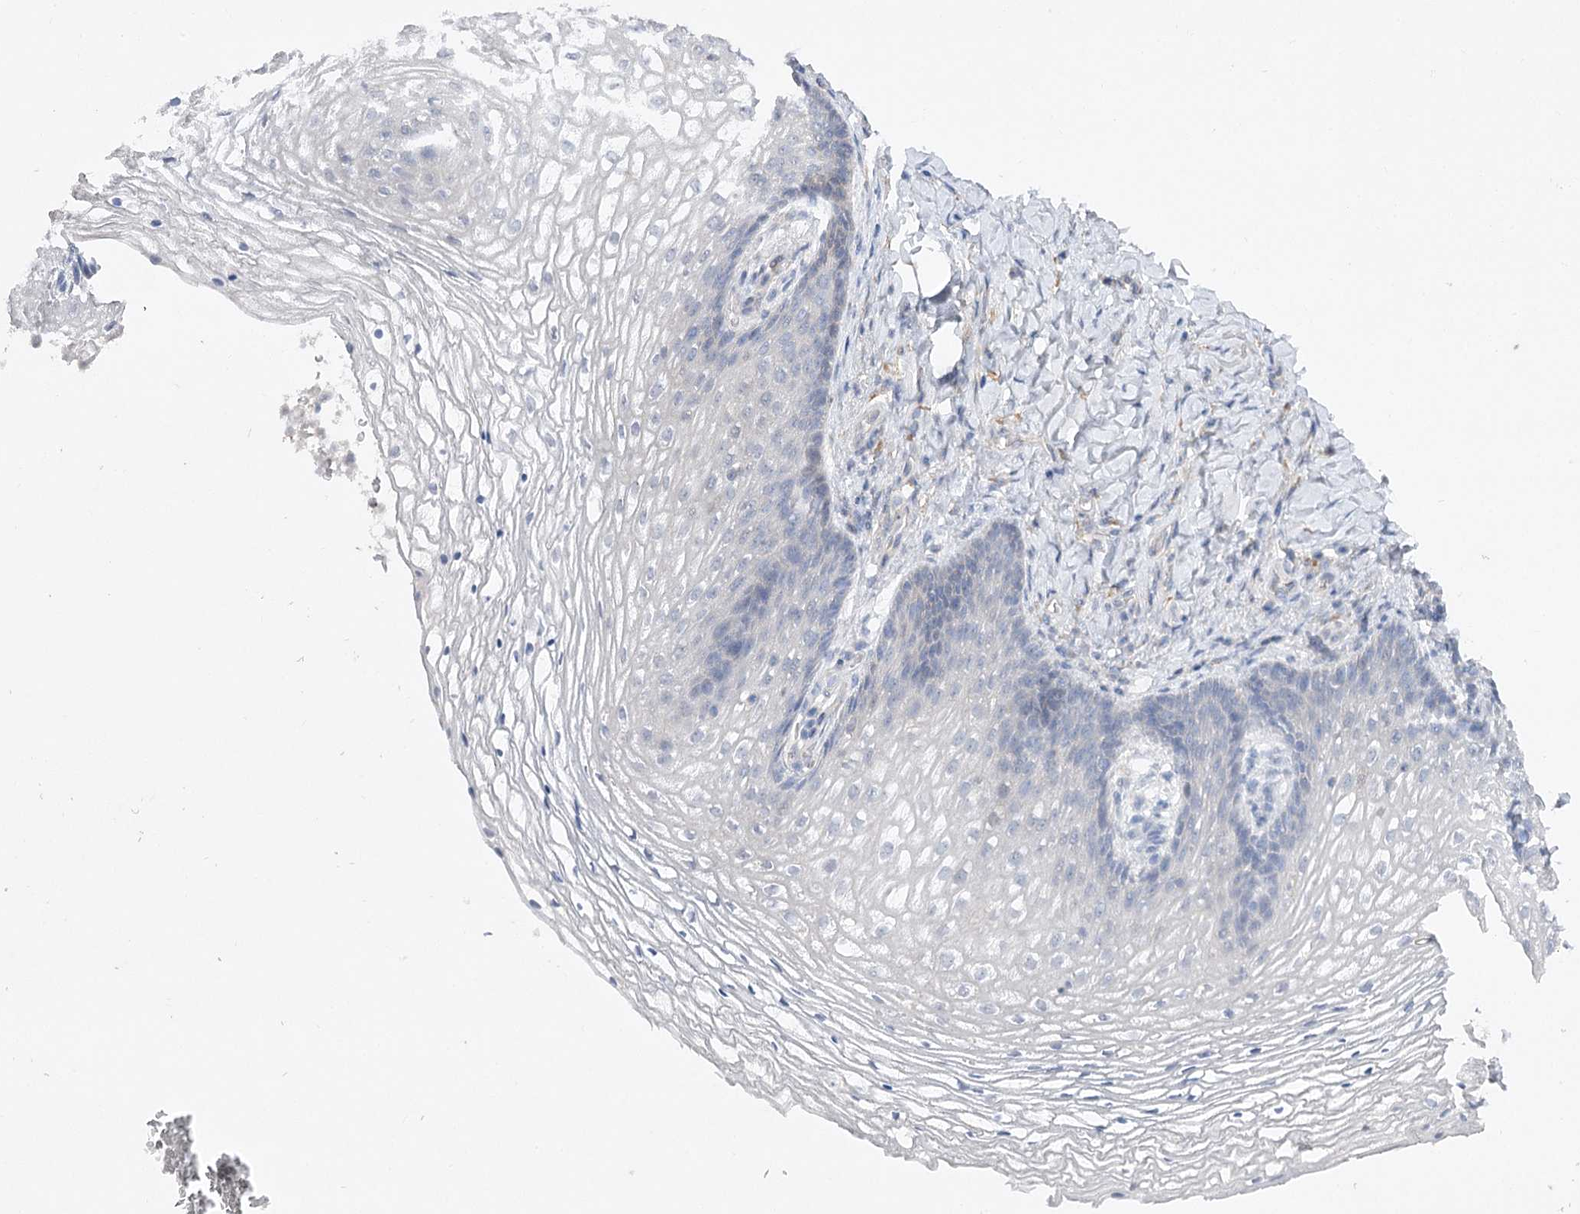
{"staining": {"intensity": "weak", "quantity": "<25%", "location": "nuclear"}, "tissue": "vagina", "cell_type": "Squamous epithelial cells", "image_type": "normal", "snomed": [{"axis": "morphology", "description": "Normal tissue, NOS"}, {"axis": "topography", "description": "Vagina"}], "caption": "The histopathology image reveals no significant expression in squamous epithelial cells of vagina.", "gene": "OBSL1", "patient": {"sex": "female", "age": 60}}